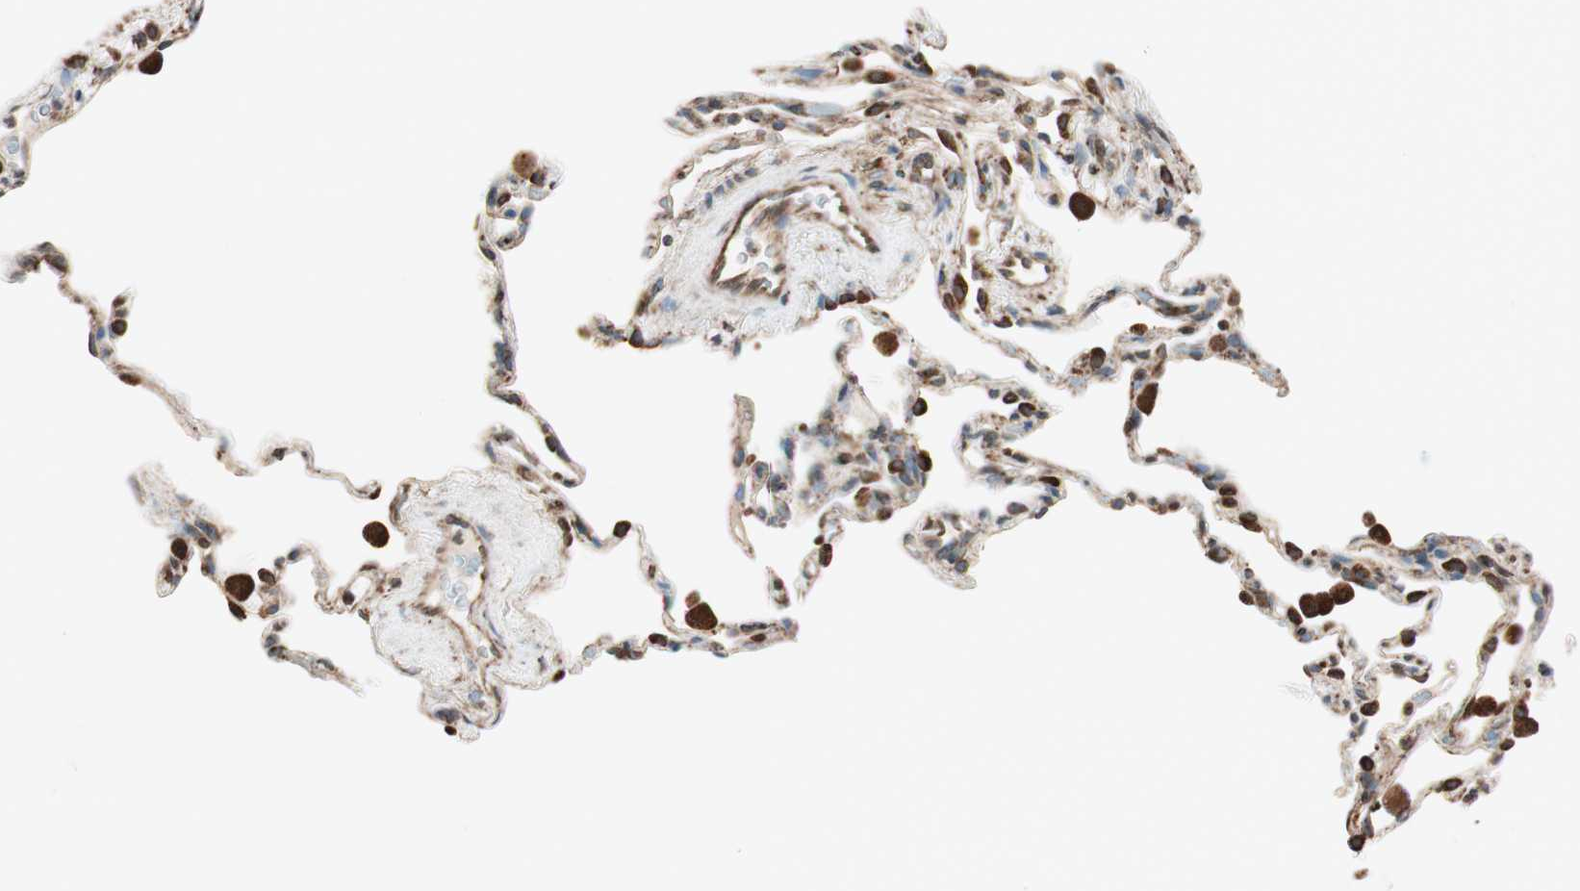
{"staining": {"intensity": "strong", "quantity": ">75%", "location": "cytoplasmic/membranous"}, "tissue": "lung", "cell_type": "Alveolar cells", "image_type": "normal", "snomed": [{"axis": "morphology", "description": "Normal tissue, NOS"}, {"axis": "topography", "description": "Lung"}], "caption": "Immunohistochemical staining of unremarkable lung displays high levels of strong cytoplasmic/membranous expression in about >75% of alveolar cells.", "gene": "PRKCSH", "patient": {"sex": "male", "age": 59}}